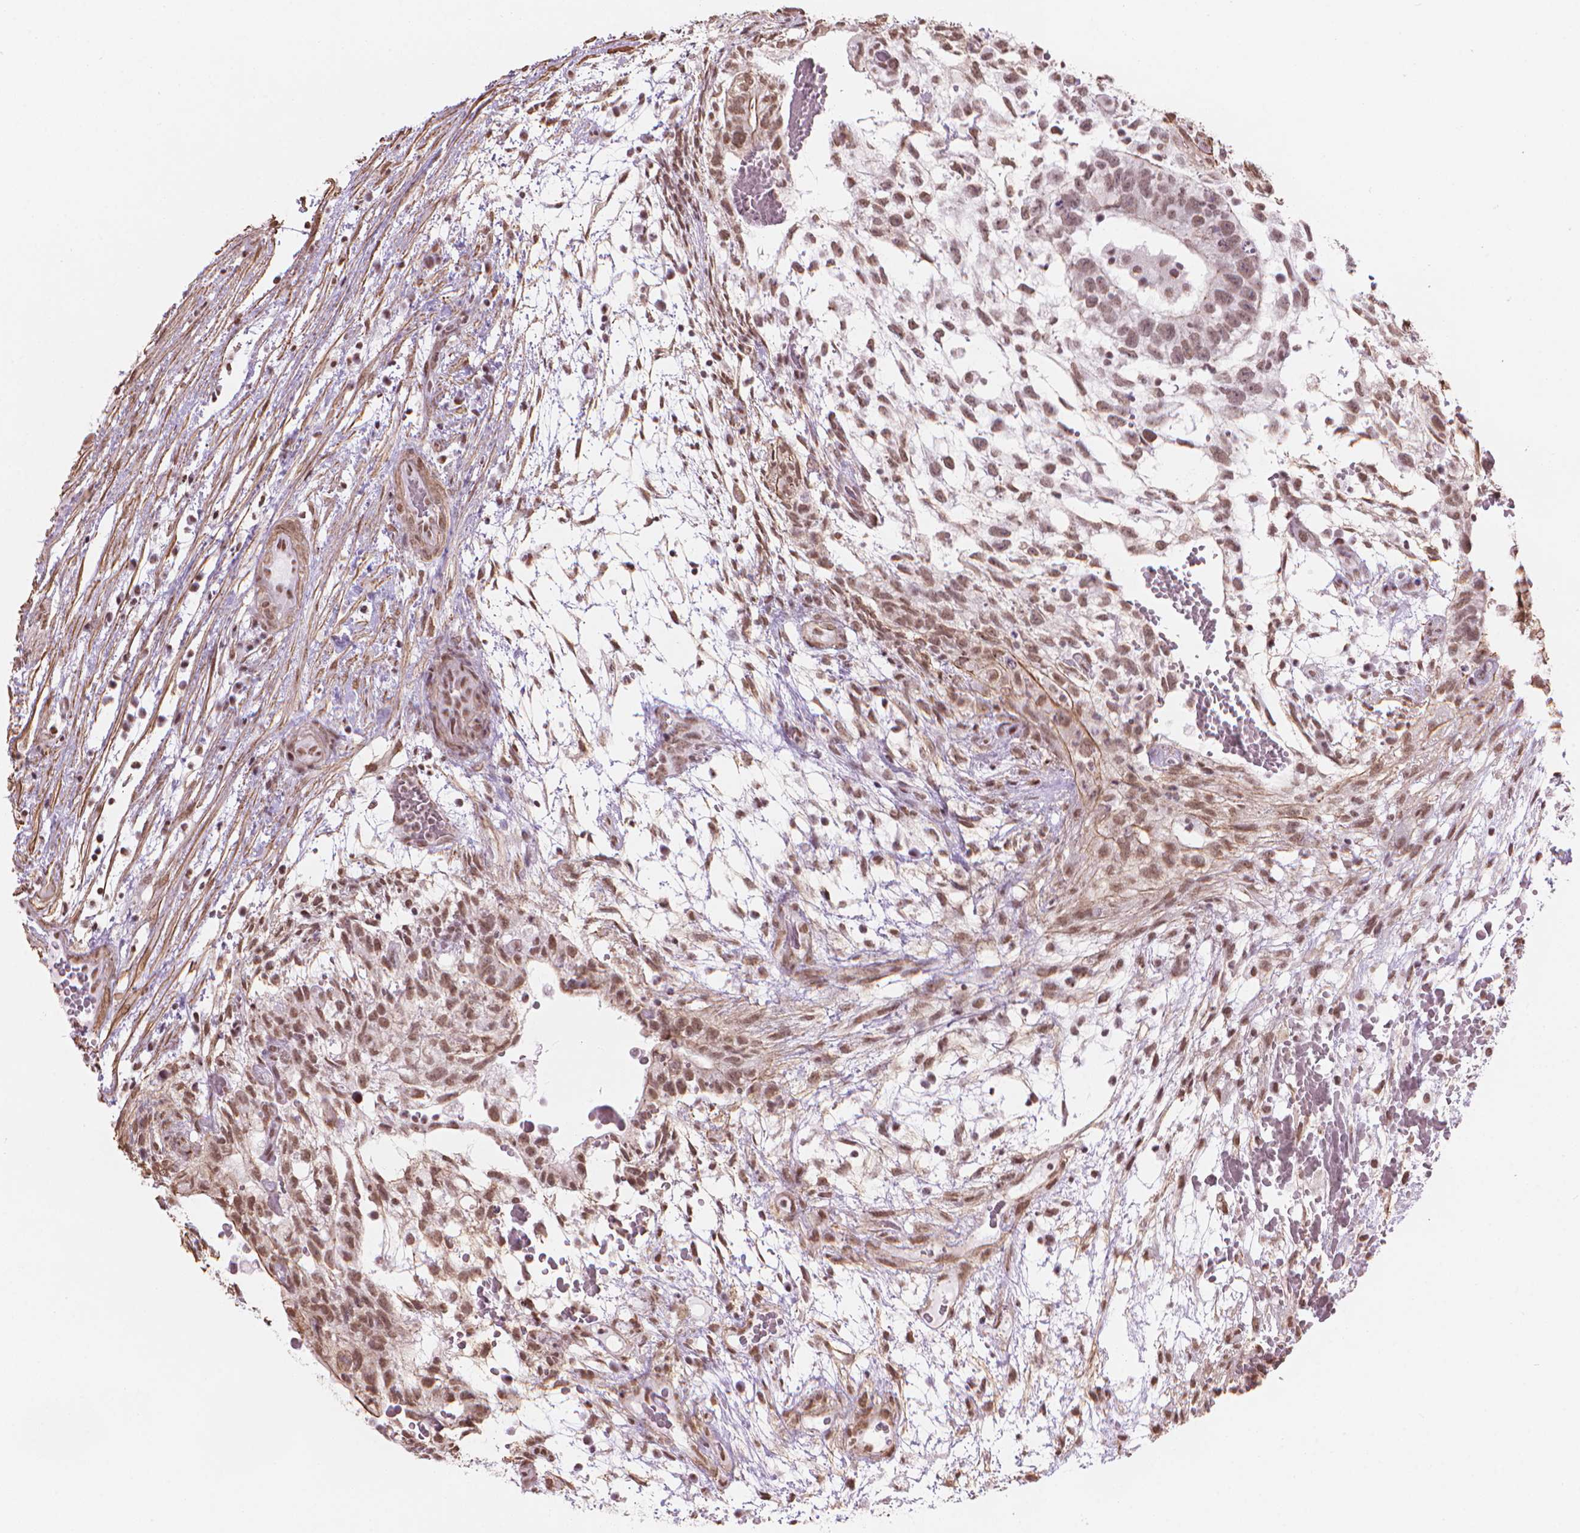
{"staining": {"intensity": "moderate", "quantity": ">75%", "location": "cytoplasmic/membranous,nuclear"}, "tissue": "testis cancer", "cell_type": "Tumor cells", "image_type": "cancer", "snomed": [{"axis": "morphology", "description": "Normal tissue, NOS"}, {"axis": "morphology", "description": "Carcinoma, Embryonal, NOS"}, {"axis": "topography", "description": "Testis"}], "caption": "Protein staining exhibits moderate cytoplasmic/membranous and nuclear positivity in approximately >75% of tumor cells in testis cancer. Ihc stains the protein of interest in brown and the nuclei are stained blue.", "gene": "HOXD4", "patient": {"sex": "male", "age": 32}}